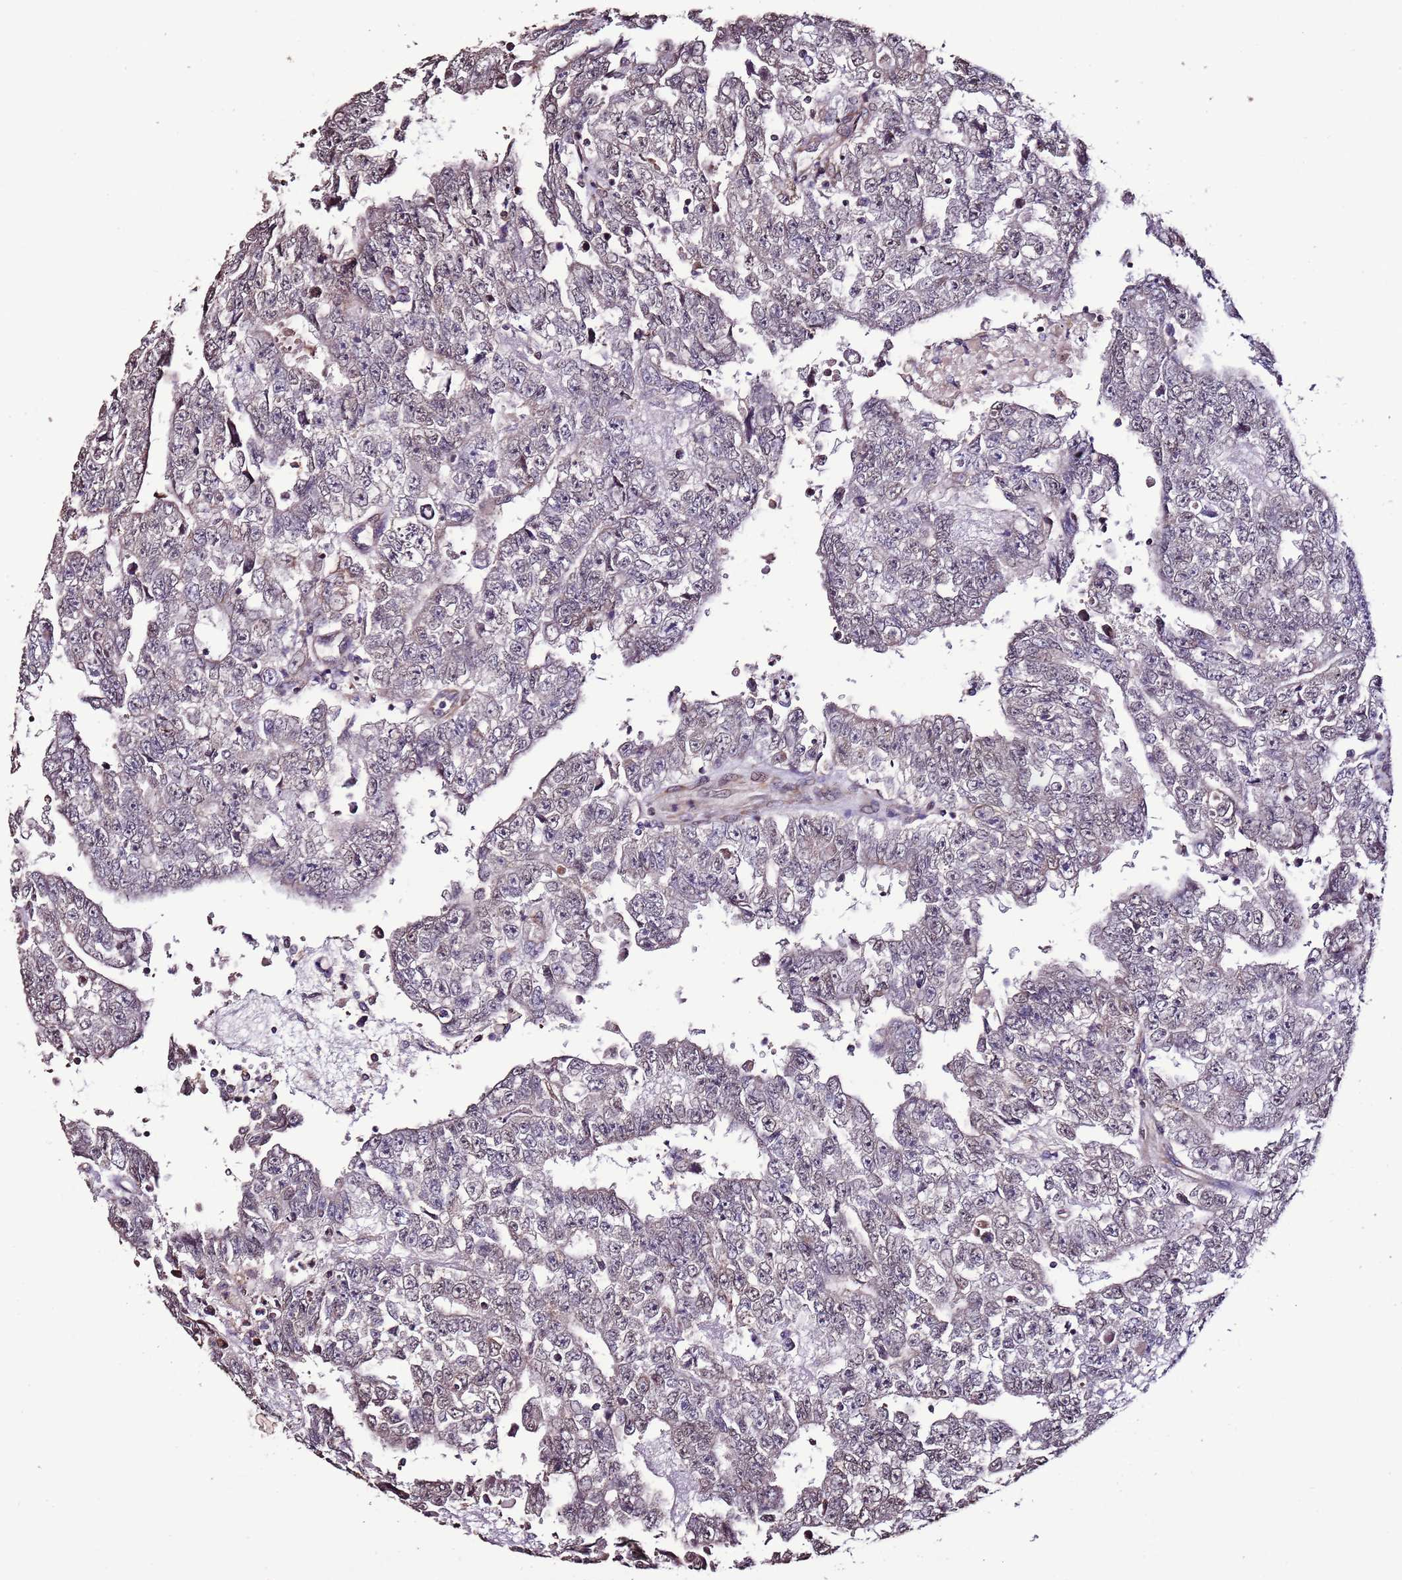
{"staining": {"intensity": "negative", "quantity": "none", "location": "none"}, "tissue": "testis cancer", "cell_type": "Tumor cells", "image_type": "cancer", "snomed": [{"axis": "morphology", "description": "Carcinoma, Embryonal, NOS"}, {"axis": "topography", "description": "Testis"}], "caption": "Tumor cells are negative for brown protein staining in testis cancer (embryonal carcinoma).", "gene": "SLC41A3", "patient": {"sex": "male", "age": 25}}